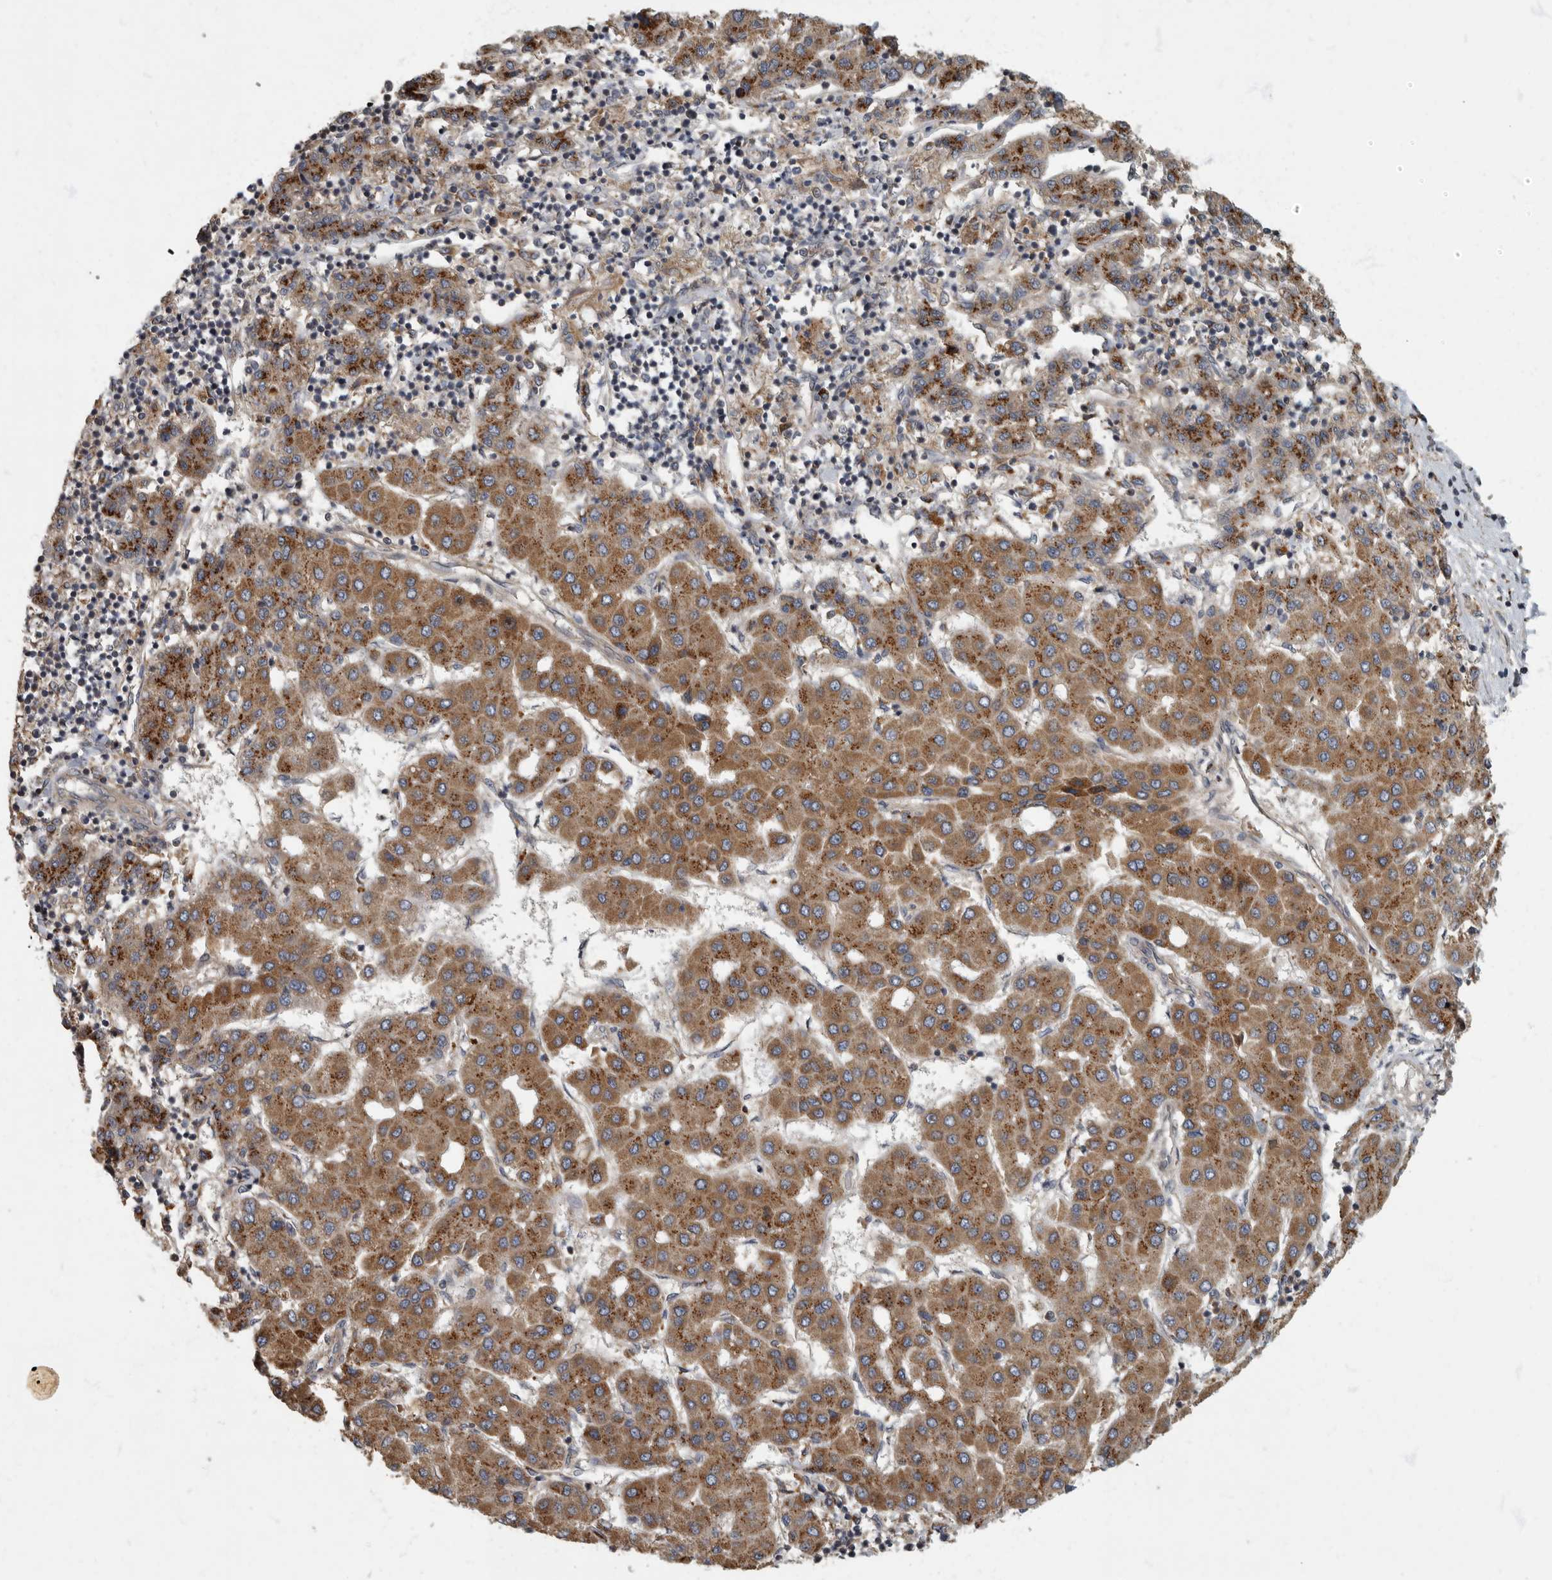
{"staining": {"intensity": "moderate", "quantity": ">75%", "location": "cytoplasmic/membranous"}, "tissue": "liver cancer", "cell_type": "Tumor cells", "image_type": "cancer", "snomed": [{"axis": "morphology", "description": "Carcinoma, Hepatocellular, NOS"}, {"axis": "topography", "description": "Liver"}], "caption": "Protein expression analysis of human hepatocellular carcinoma (liver) reveals moderate cytoplasmic/membranous positivity in approximately >75% of tumor cells.", "gene": "IQCK", "patient": {"sex": "male", "age": 65}}